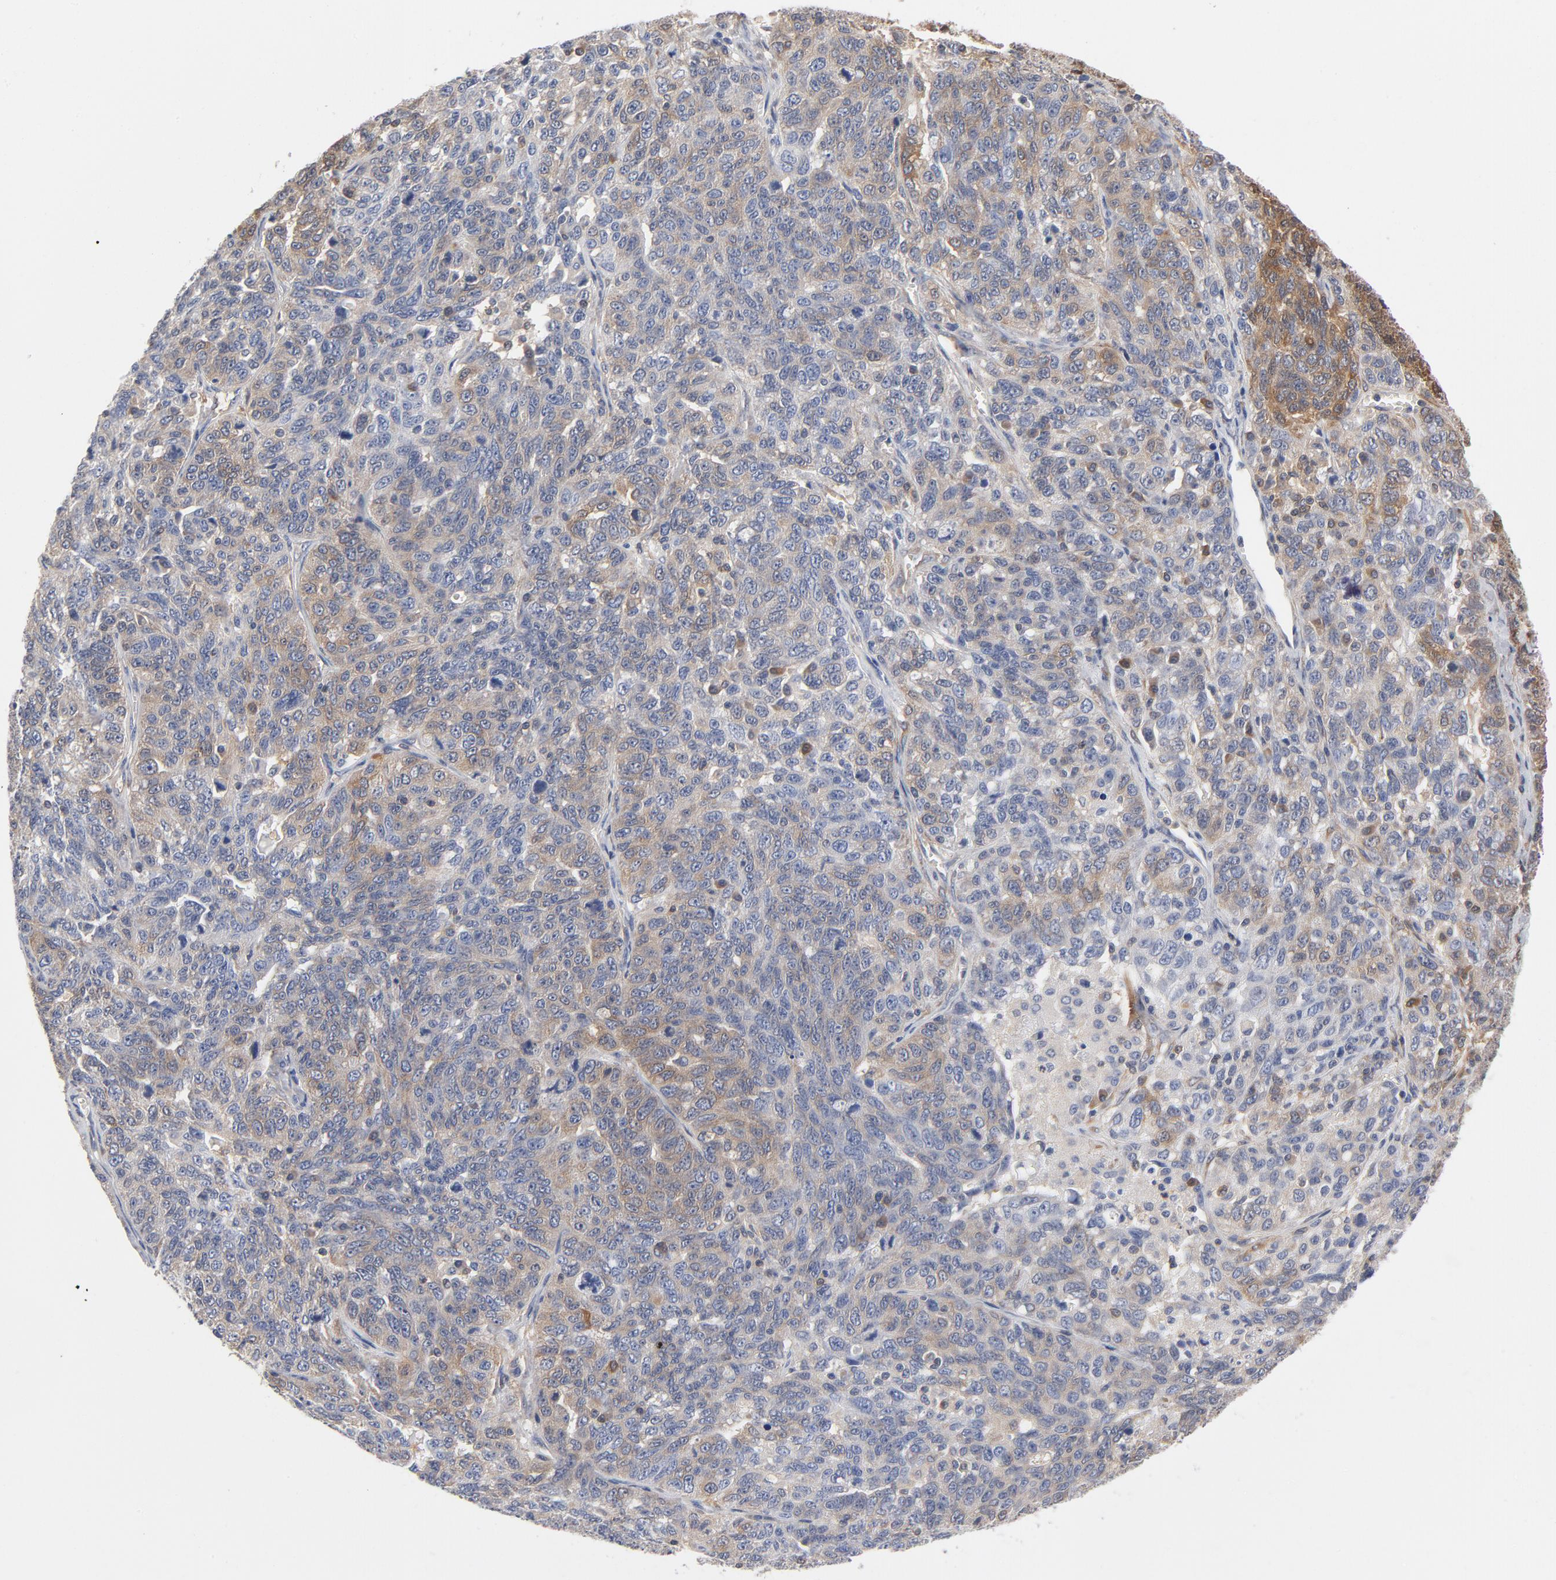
{"staining": {"intensity": "moderate", "quantity": "<25%", "location": "cytoplasmic/membranous"}, "tissue": "ovarian cancer", "cell_type": "Tumor cells", "image_type": "cancer", "snomed": [{"axis": "morphology", "description": "Cystadenocarcinoma, serous, NOS"}, {"axis": "topography", "description": "Ovary"}], "caption": "A histopathology image showing moderate cytoplasmic/membranous positivity in approximately <25% of tumor cells in ovarian serous cystadenocarcinoma, as visualized by brown immunohistochemical staining.", "gene": "ASMTL", "patient": {"sex": "female", "age": 71}}